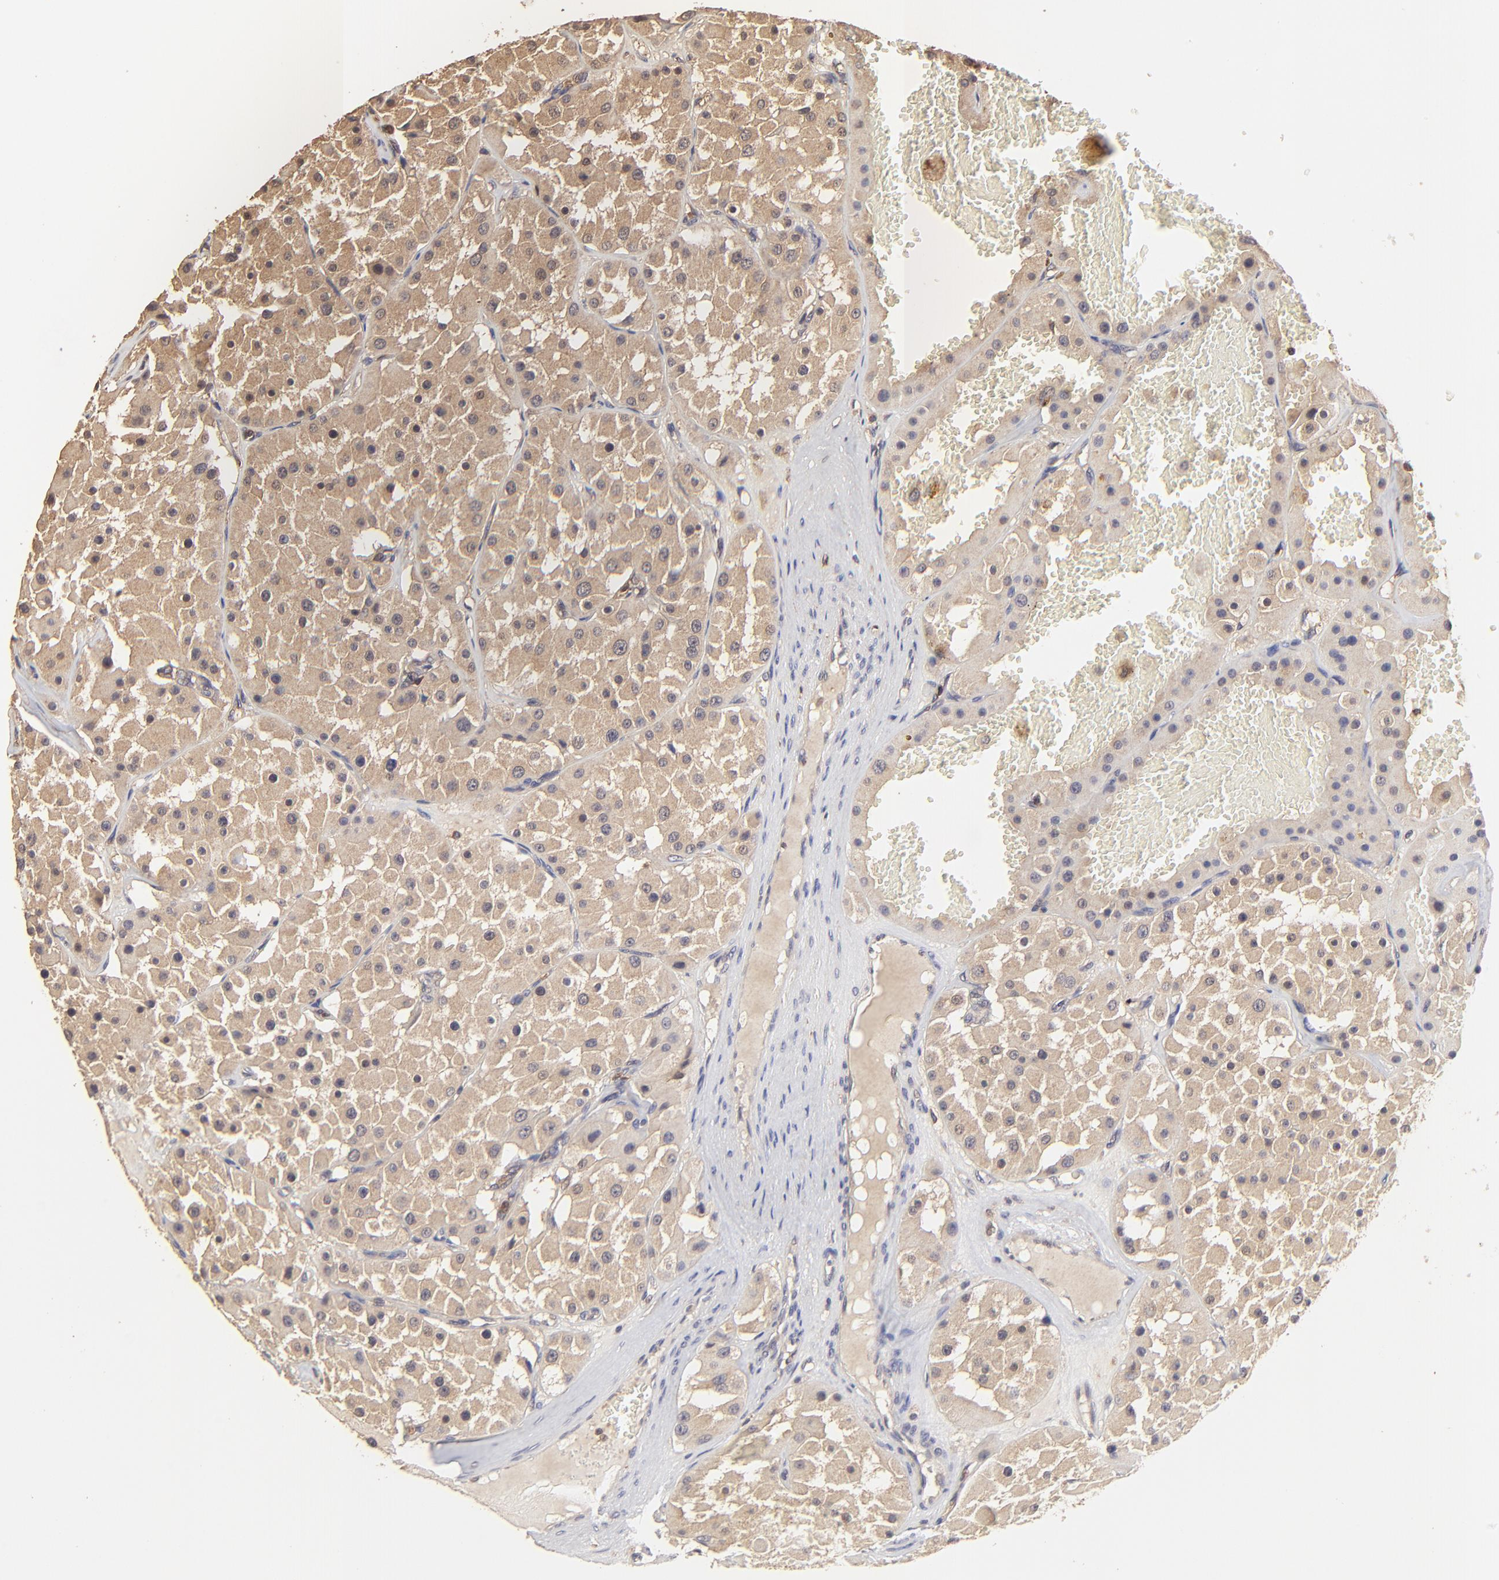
{"staining": {"intensity": "moderate", "quantity": ">75%", "location": "cytoplasmic/membranous"}, "tissue": "renal cancer", "cell_type": "Tumor cells", "image_type": "cancer", "snomed": [{"axis": "morphology", "description": "Adenocarcinoma, uncertain malignant potential"}, {"axis": "topography", "description": "Kidney"}], "caption": "Immunohistochemistry (IHC) staining of renal cancer (adenocarcinoma,  uncertain malignant potential), which shows medium levels of moderate cytoplasmic/membranous staining in about >75% of tumor cells indicating moderate cytoplasmic/membranous protein expression. The staining was performed using DAB (brown) for protein detection and nuclei were counterstained in hematoxylin (blue).", "gene": "STON2", "patient": {"sex": "male", "age": 63}}